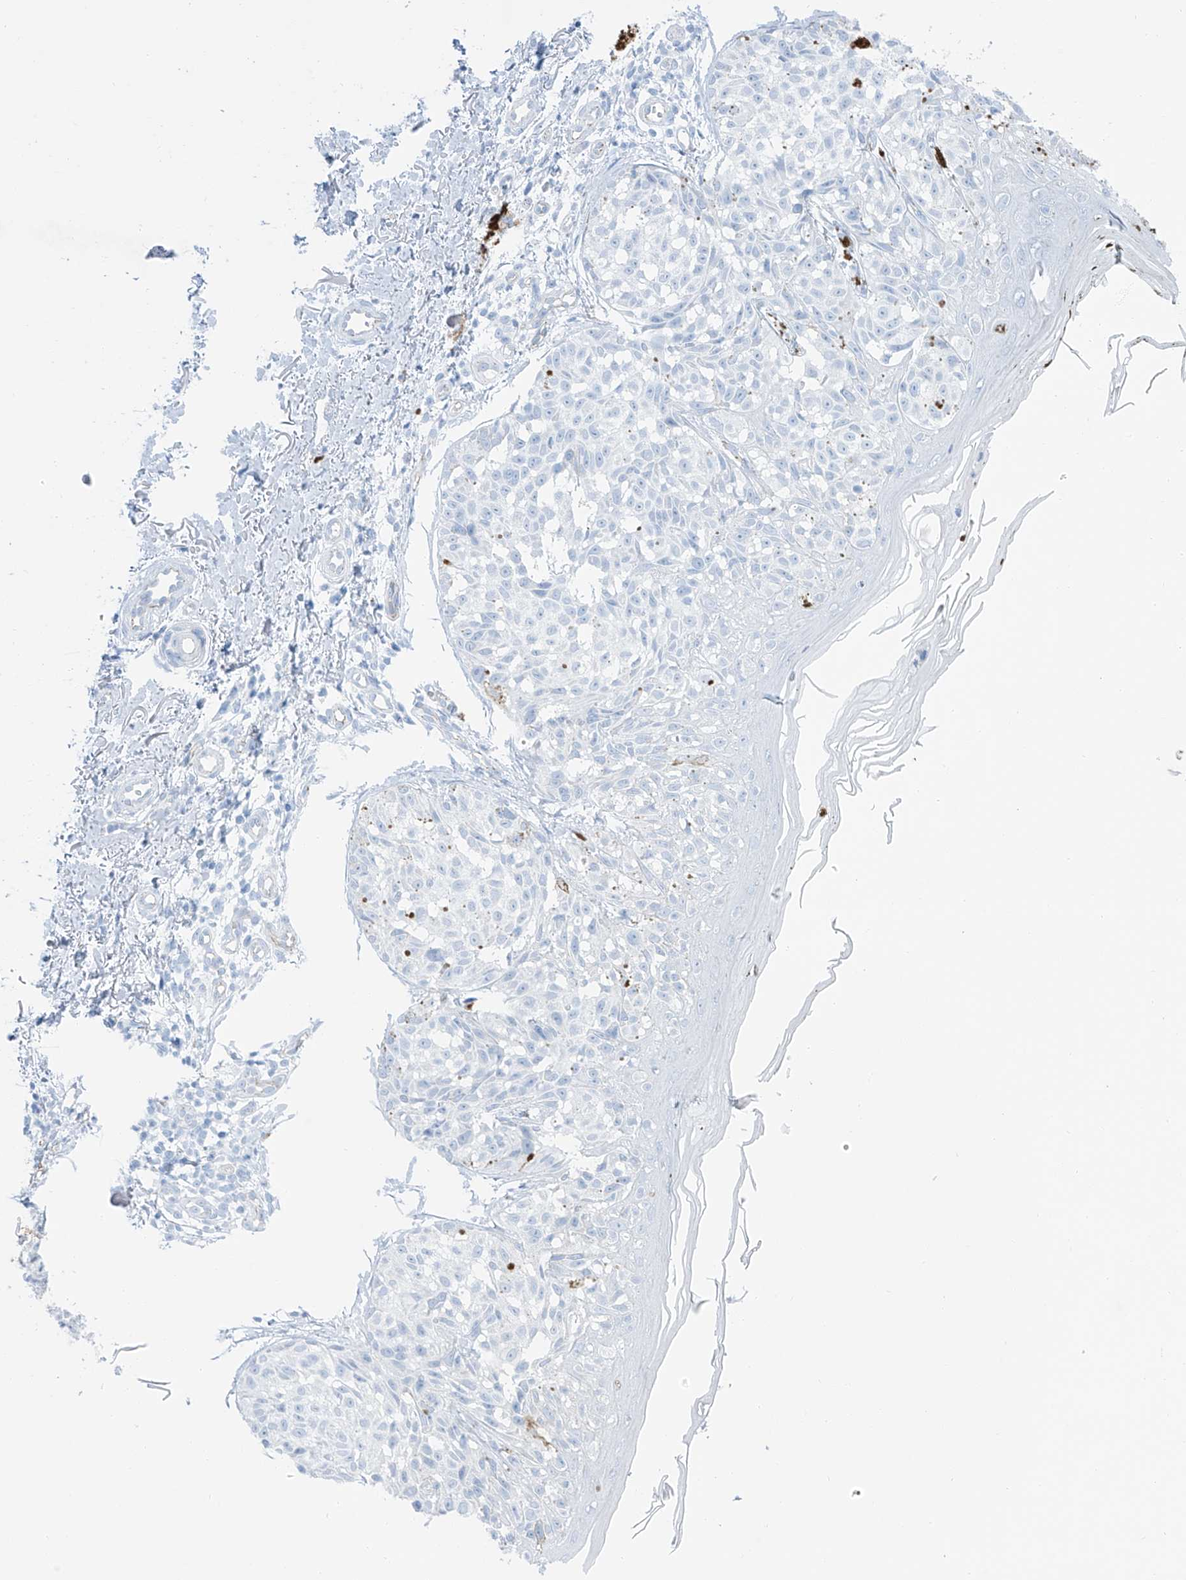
{"staining": {"intensity": "negative", "quantity": "none", "location": "none"}, "tissue": "melanoma", "cell_type": "Tumor cells", "image_type": "cancer", "snomed": [{"axis": "morphology", "description": "Malignant melanoma, NOS"}, {"axis": "topography", "description": "Skin"}], "caption": "High magnification brightfield microscopy of melanoma stained with DAB (brown) and counterstained with hematoxylin (blue): tumor cells show no significant positivity.", "gene": "MAGI1", "patient": {"sex": "female", "age": 50}}